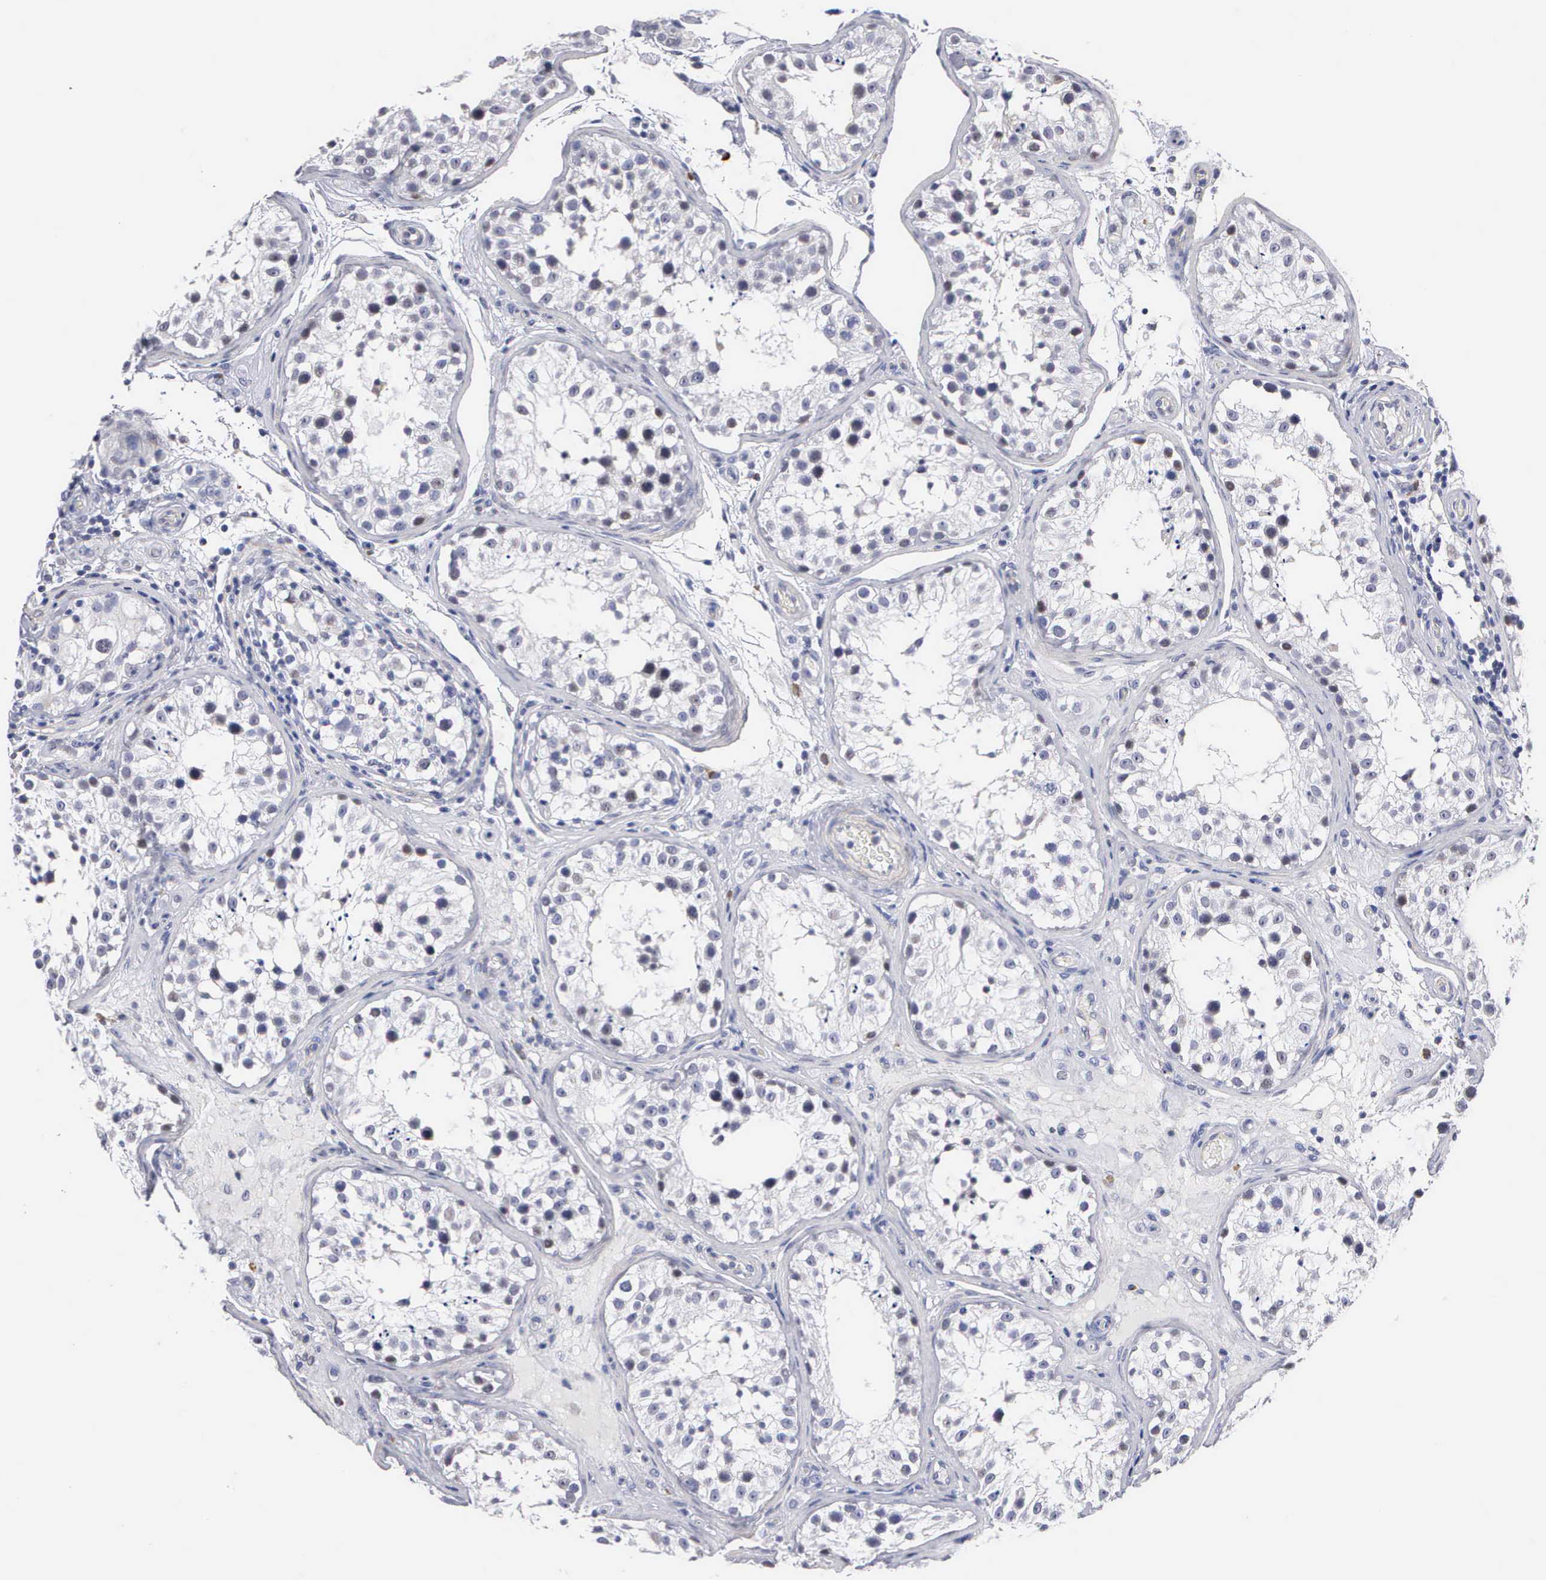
{"staining": {"intensity": "negative", "quantity": "none", "location": "none"}, "tissue": "testis", "cell_type": "Cells in seminiferous ducts", "image_type": "normal", "snomed": [{"axis": "morphology", "description": "Normal tissue, NOS"}, {"axis": "topography", "description": "Testis"}], "caption": "An image of testis stained for a protein exhibits no brown staining in cells in seminiferous ducts. (Brightfield microscopy of DAB (3,3'-diaminobenzidine) immunohistochemistry (IHC) at high magnification).", "gene": "ELFN2", "patient": {"sex": "male", "age": 24}}